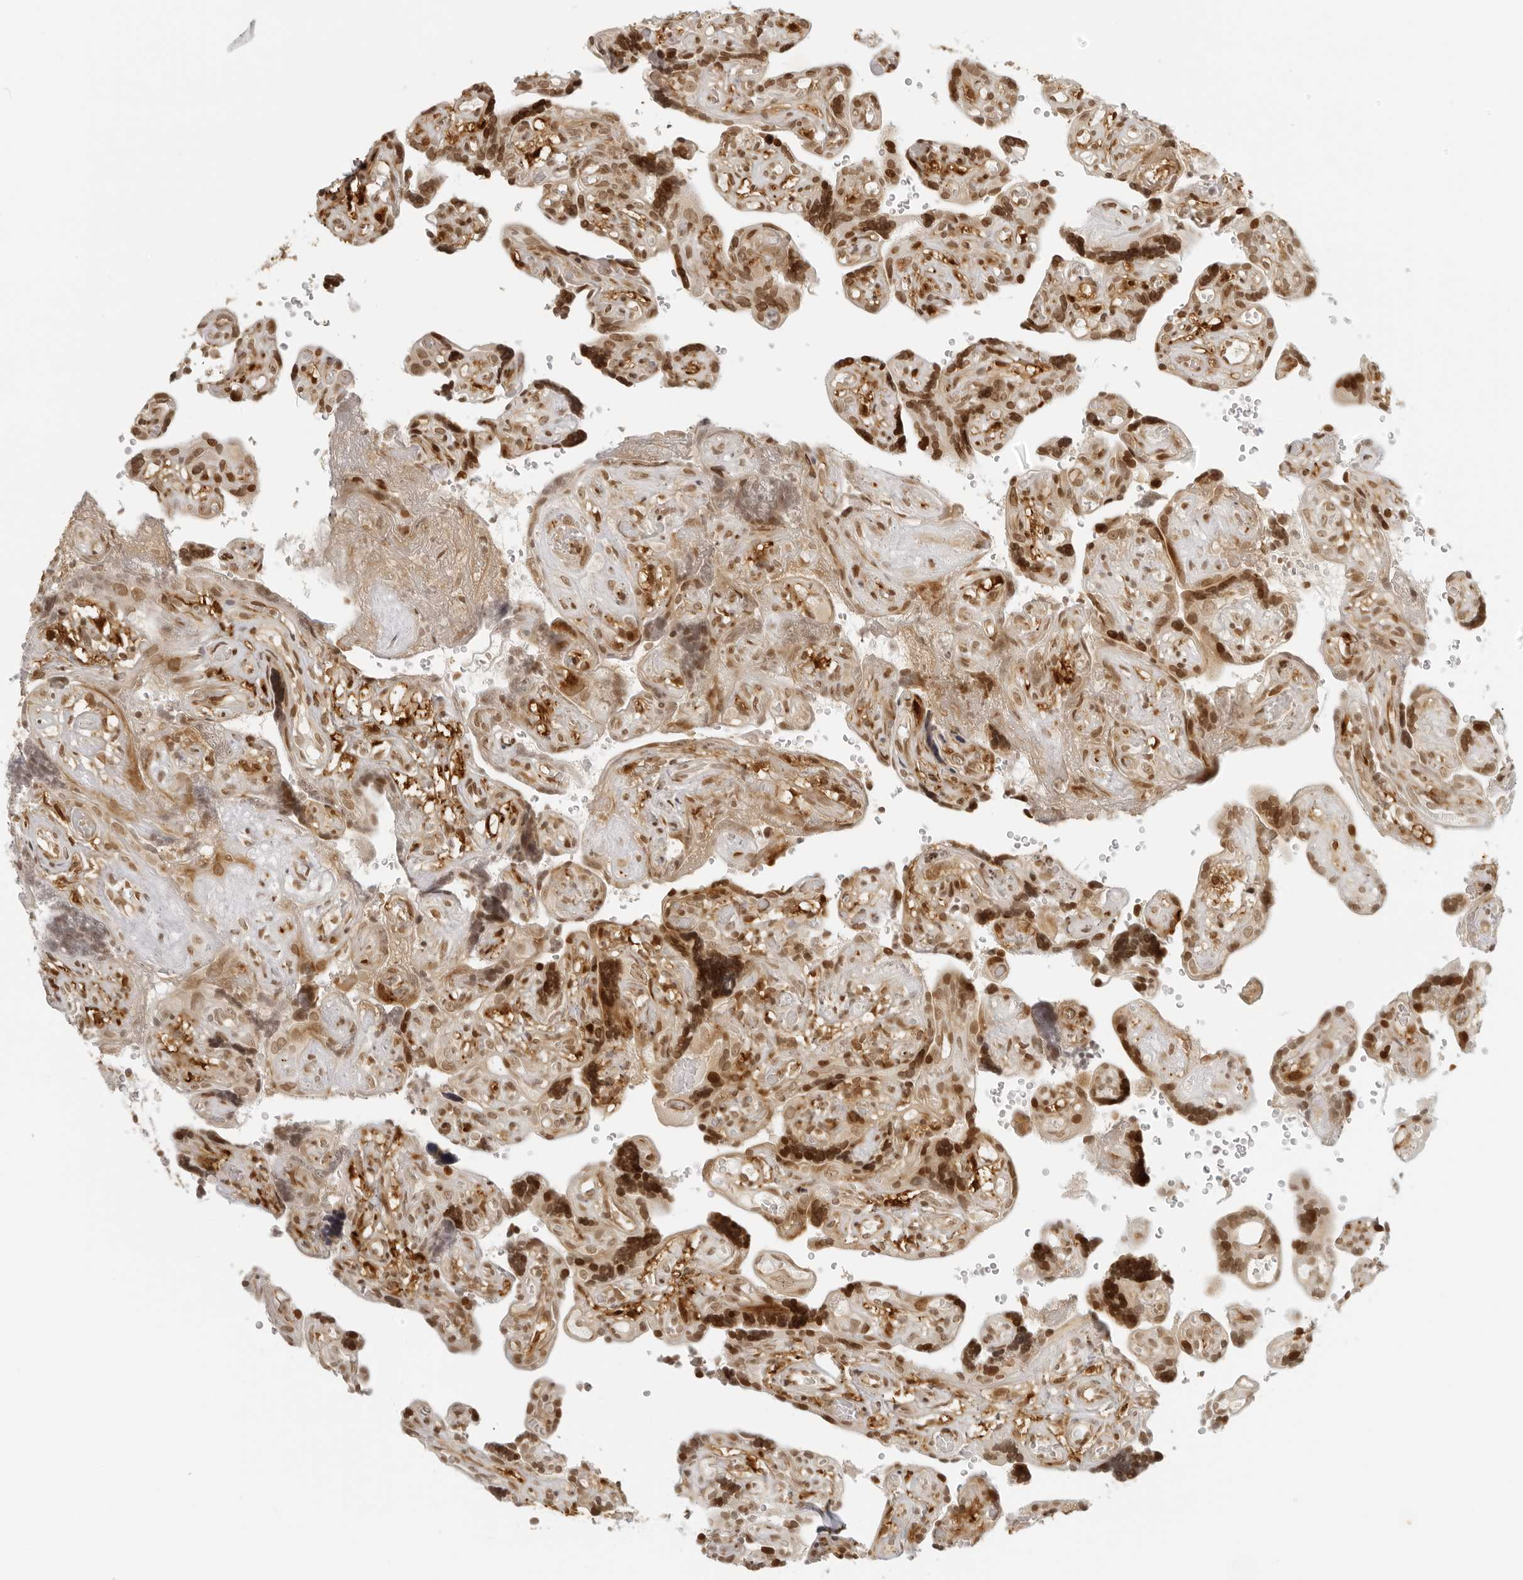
{"staining": {"intensity": "moderate", "quantity": ">75%", "location": "cytoplasmic/membranous,nuclear"}, "tissue": "placenta", "cell_type": "Decidual cells", "image_type": "normal", "snomed": [{"axis": "morphology", "description": "Normal tissue, NOS"}, {"axis": "topography", "description": "Placenta"}], "caption": "Moderate cytoplasmic/membranous,nuclear protein positivity is identified in approximately >75% of decidual cells in placenta. (IHC, brightfield microscopy, high magnification).", "gene": "ZNF407", "patient": {"sex": "female", "age": 30}}